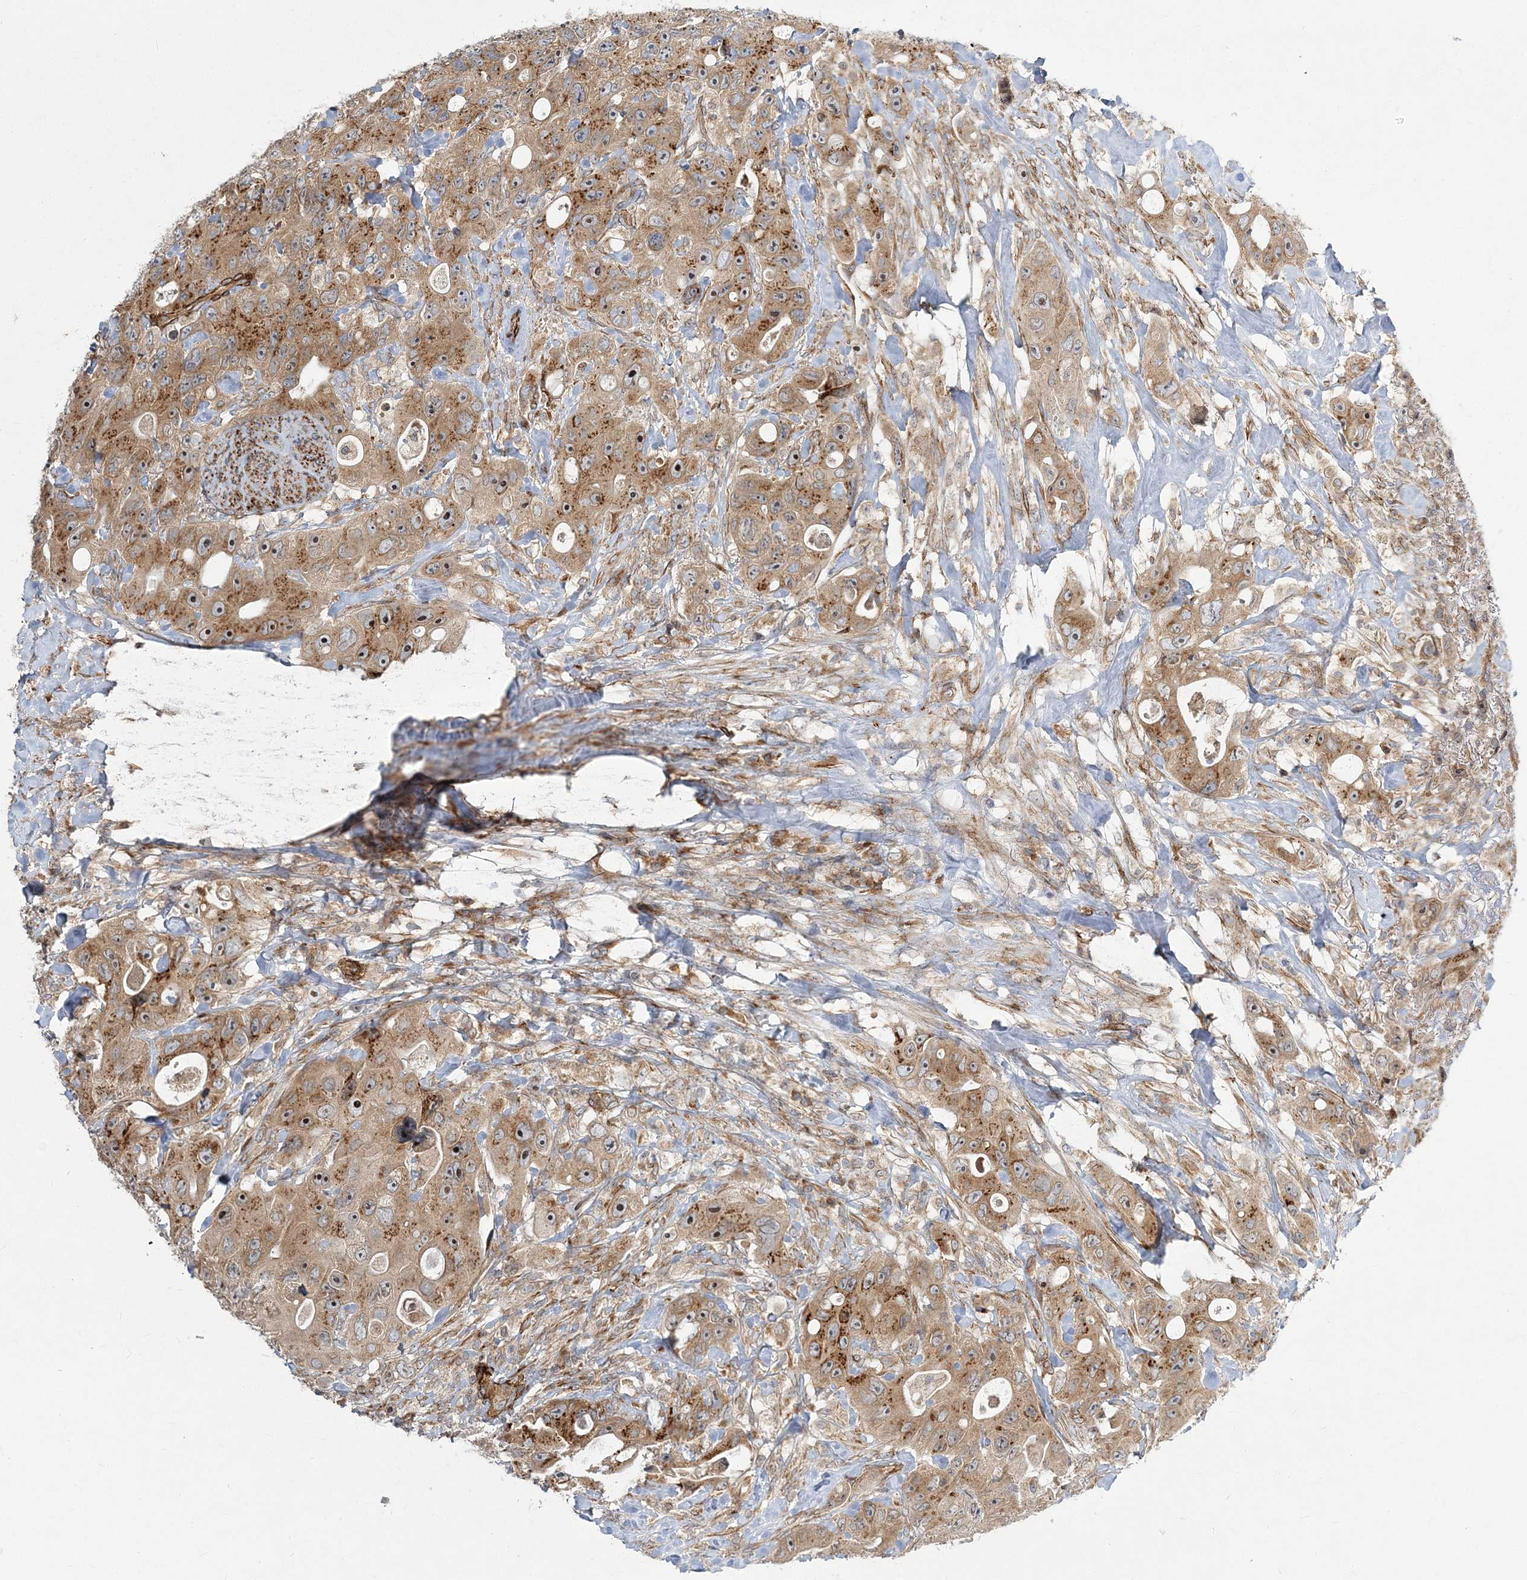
{"staining": {"intensity": "moderate", "quantity": ">75%", "location": "cytoplasmic/membranous"}, "tissue": "colorectal cancer", "cell_type": "Tumor cells", "image_type": "cancer", "snomed": [{"axis": "morphology", "description": "Adenocarcinoma, NOS"}, {"axis": "topography", "description": "Colon"}], "caption": "High-magnification brightfield microscopy of adenocarcinoma (colorectal) stained with DAB (brown) and counterstained with hematoxylin (blue). tumor cells exhibit moderate cytoplasmic/membranous staining is appreciated in approximately>75% of cells. (brown staining indicates protein expression, while blue staining denotes nuclei).", "gene": "NBAS", "patient": {"sex": "female", "age": 46}}